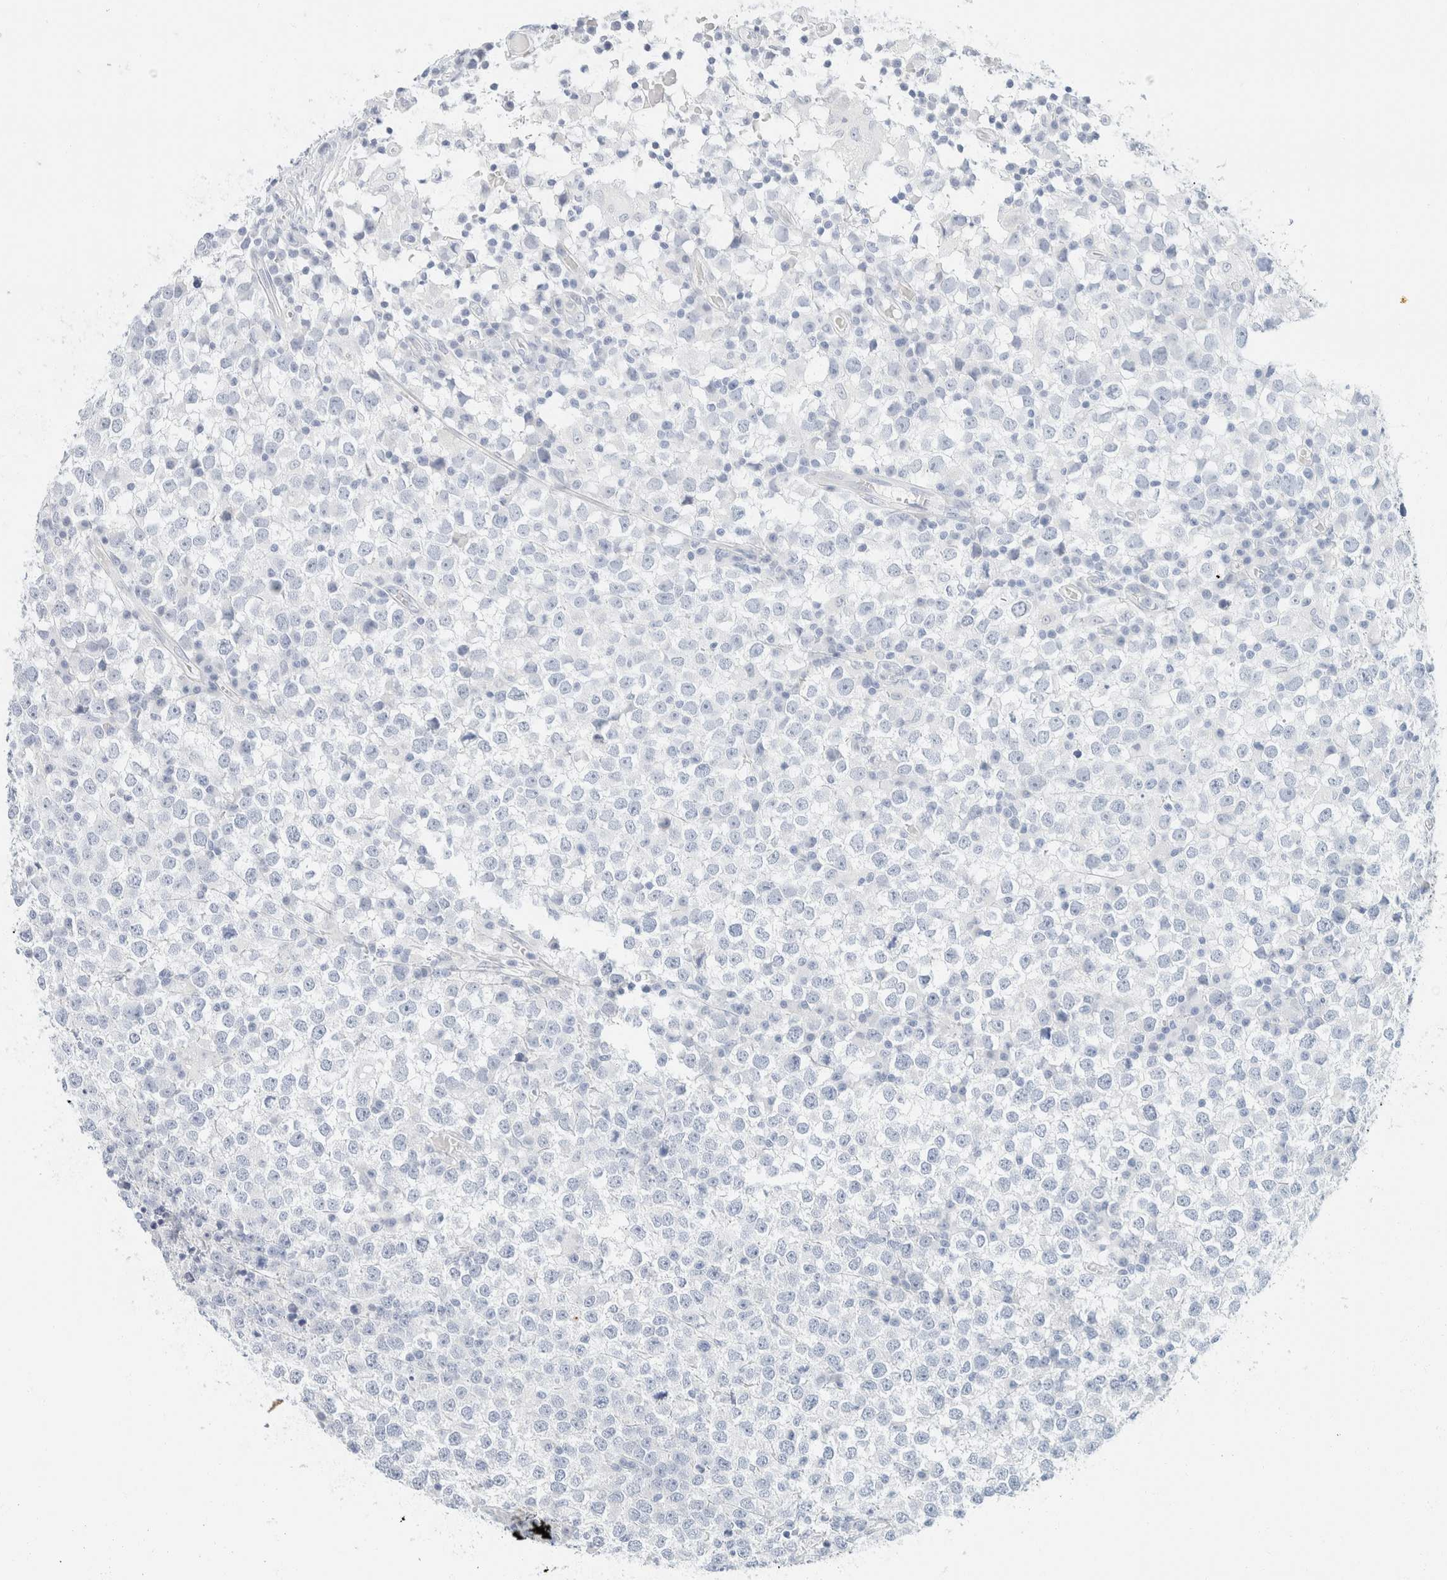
{"staining": {"intensity": "negative", "quantity": "none", "location": "none"}, "tissue": "testis cancer", "cell_type": "Tumor cells", "image_type": "cancer", "snomed": [{"axis": "morphology", "description": "Seminoma, NOS"}, {"axis": "topography", "description": "Testis"}], "caption": "This is a micrograph of immunohistochemistry staining of testis cancer (seminoma), which shows no expression in tumor cells.", "gene": "KRT20", "patient": {"sex": "male", "age": 65}}